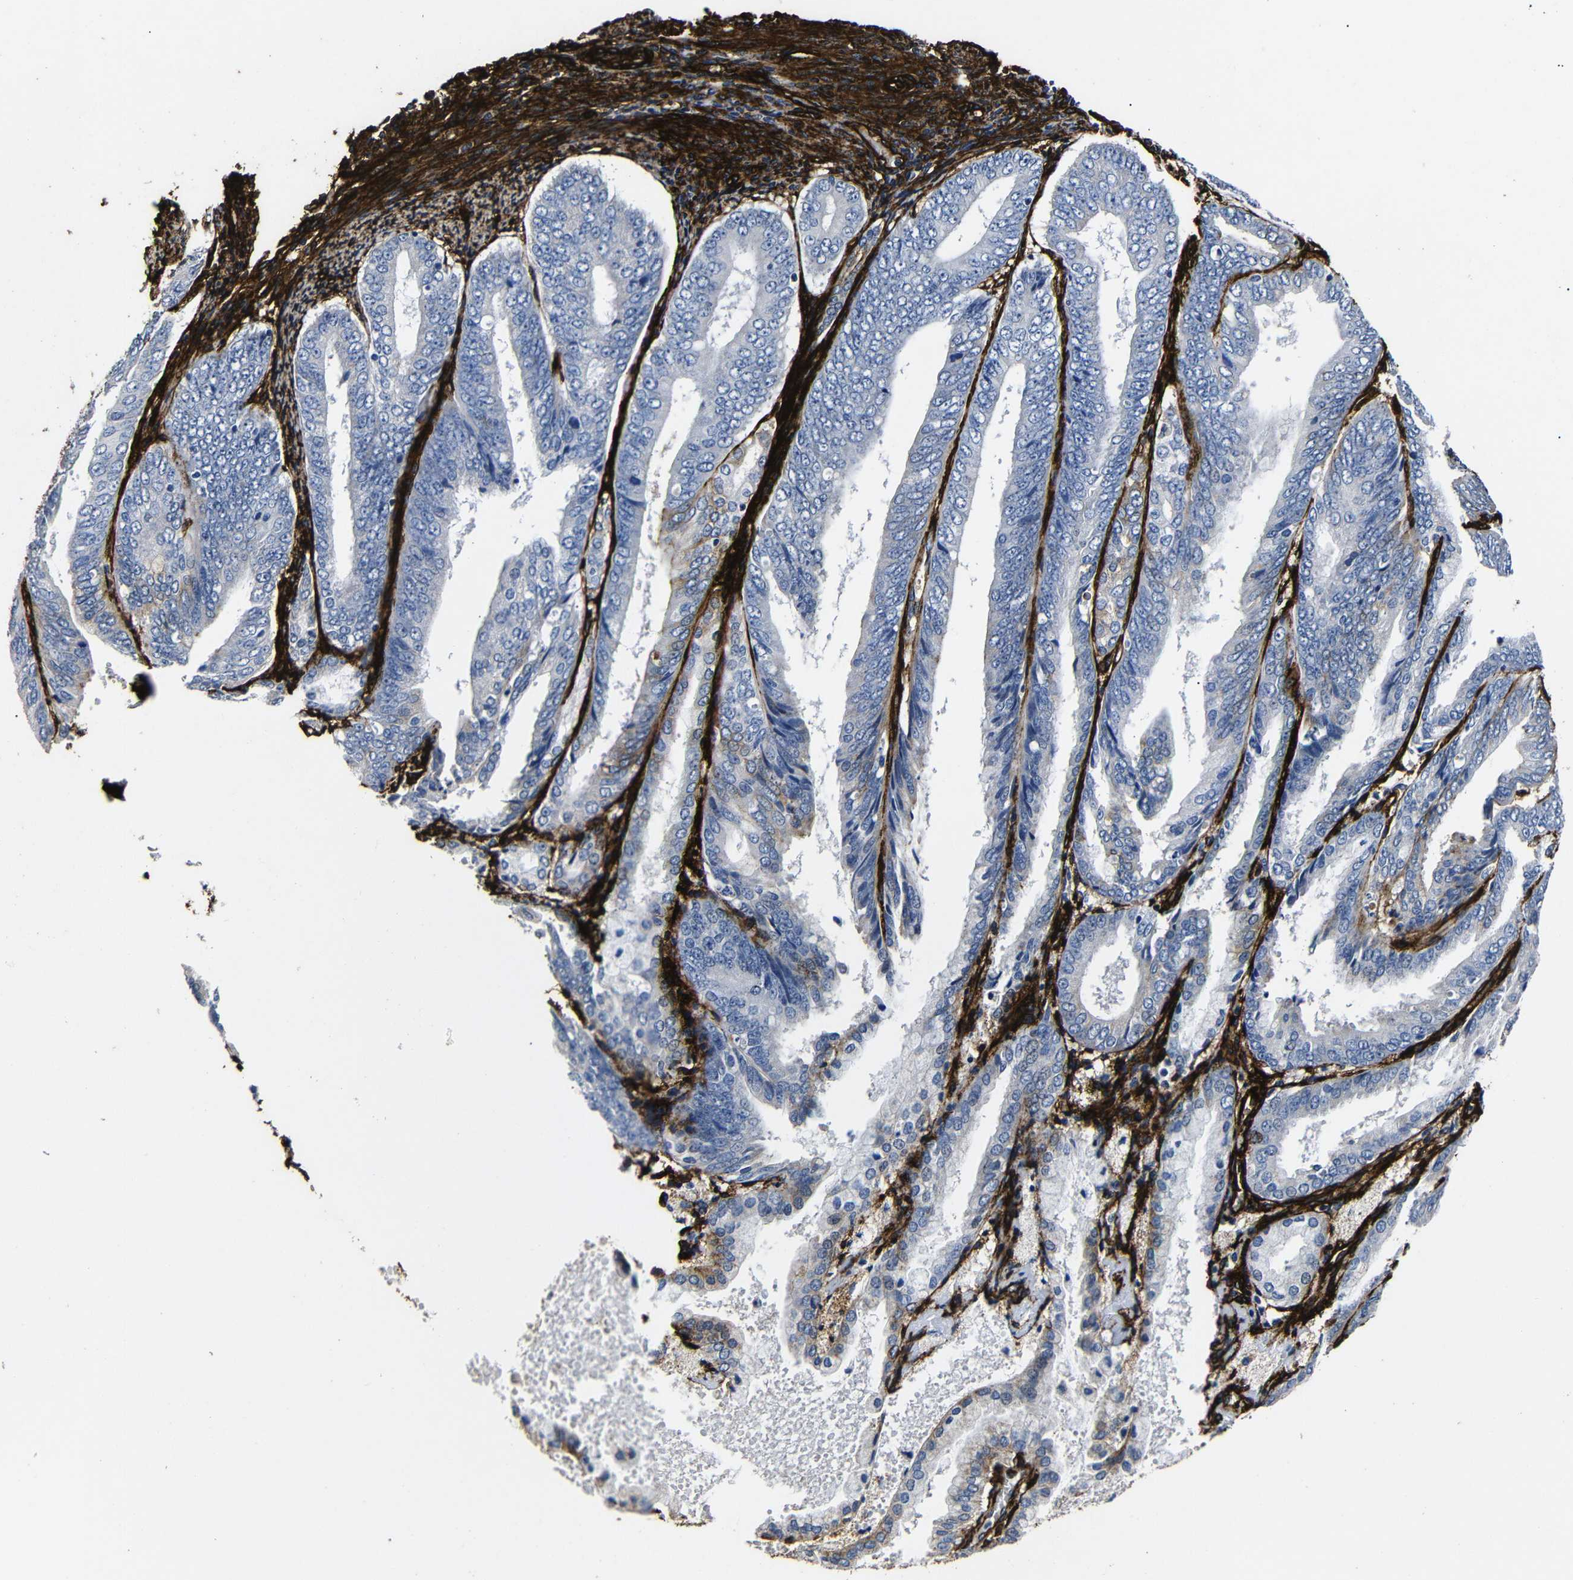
{"staining": {"intensity": "negative", "quantity": "none", "location": "none"}, "tissue": "endometrial cancer", "cell_type": "Tumor cells", "image_type": "cancer", "snomed": [{"axis": "morphology", "description": "Adenocarcinoma, NOS"}, {"axis": "topography", "description": "Endometrium"}], "caption": "Immunohistochemical staining of endometrial cancer displays no significant staining in tumor cells. (Stains: DAB (3,3'-diaminobenzidine) immunohistochemistry with hematoxylin counter stain, Microscopy: brightfield microscopy at high magnification).", "gene": "CAV2", "patient": {"sex": "female", "age": 63}}